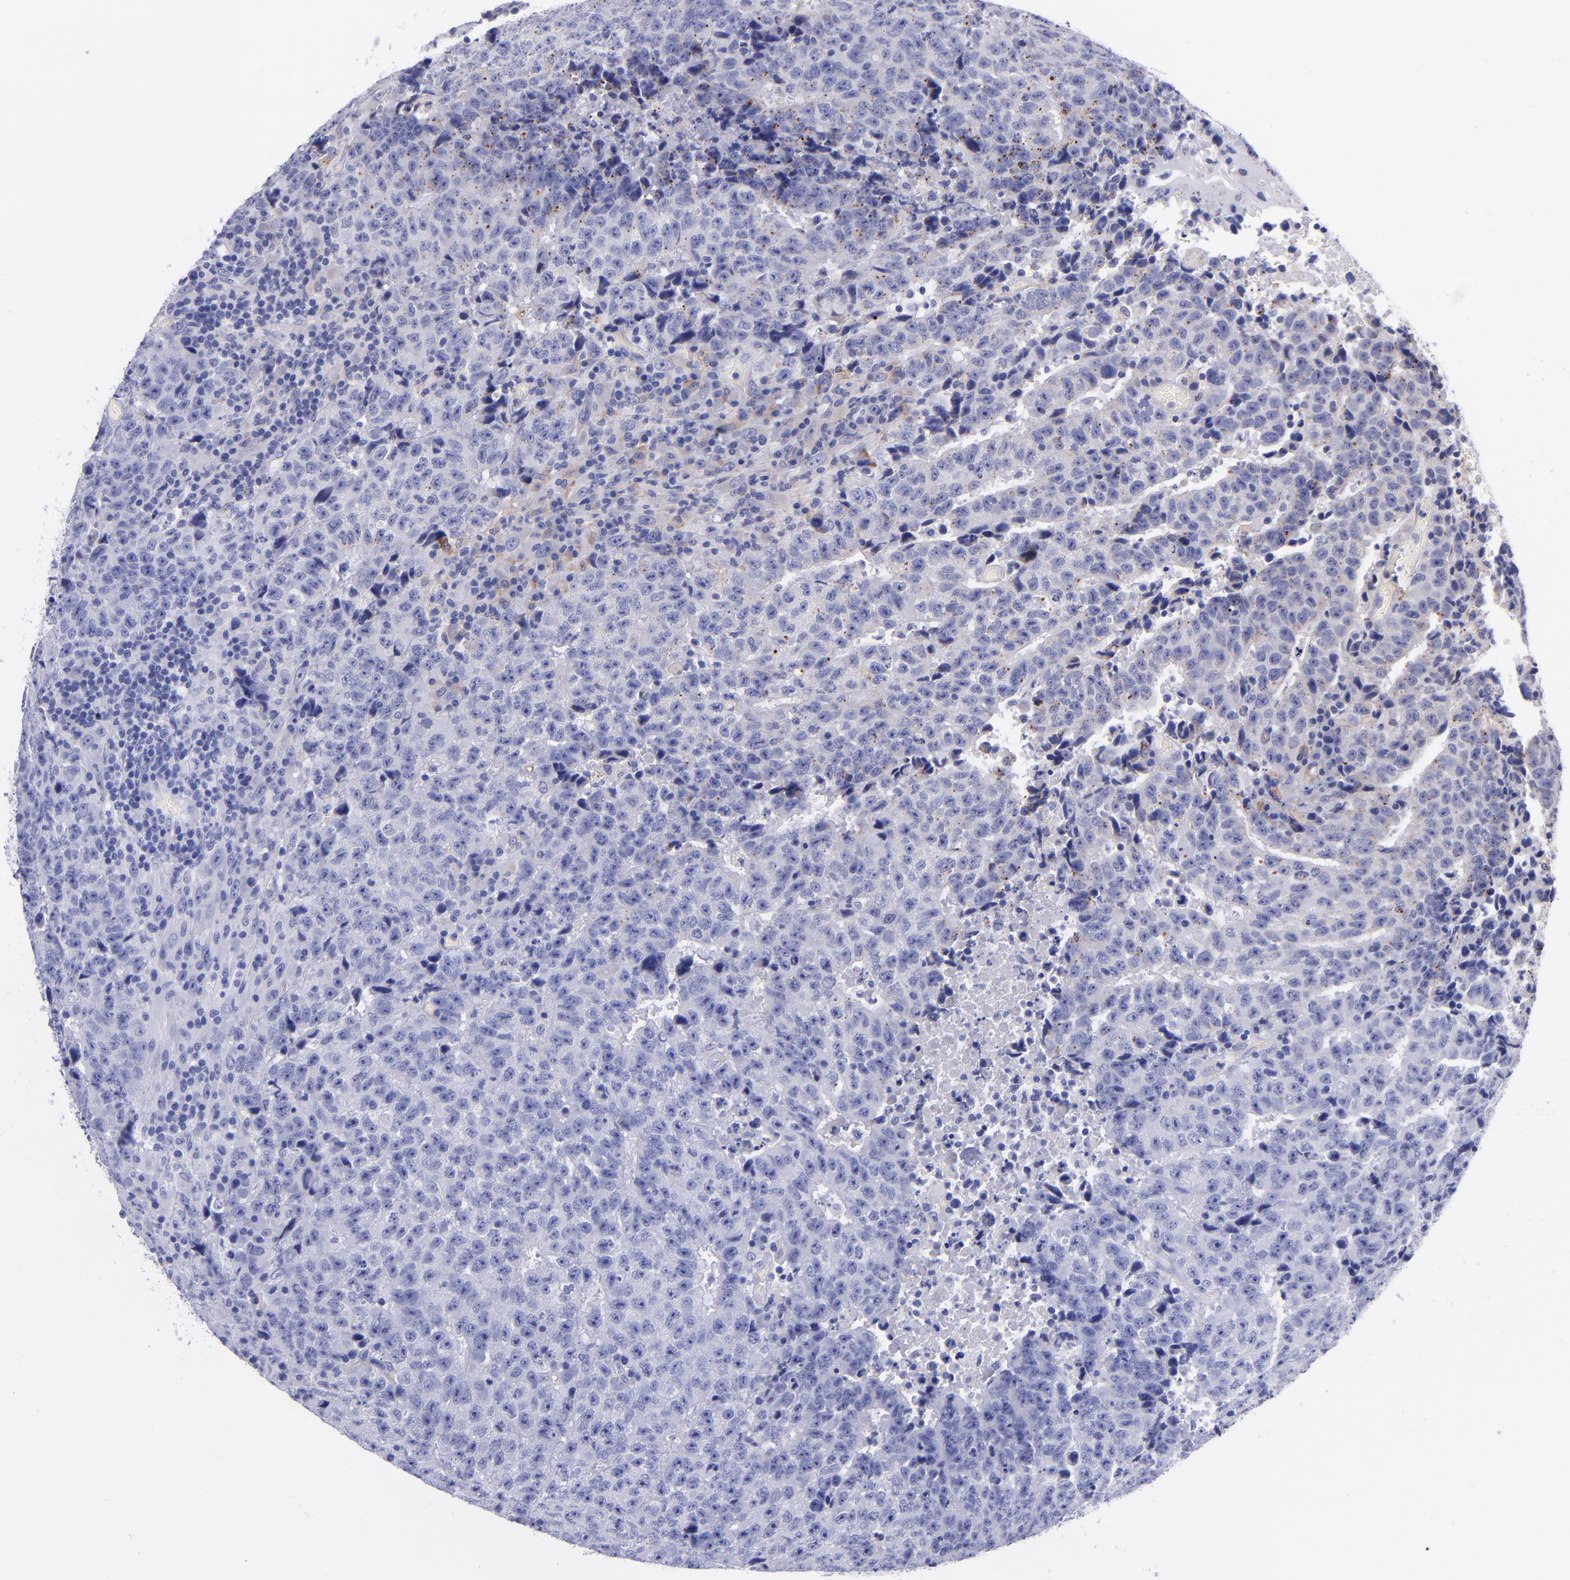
{"staining": {"intensity": "negative", "quantity": "none", "location": "none"}, "tissue": "testis cancer", "cell_type": "Tumor cells", "image_type": "cancer", "snomed": [{"axis": "morphology", "description": "Necrosis, NOS"}, {"axis": "morphology", "description": "Carcinoma, Embryonal, NOS"}, {"axis": "topography", "description": "Testis"}], "caption": "Immunohistochemical staining of embryonal carcinoma (testis) reveals no significant staining in tumor cells. Brightfield microscopy of immunohistochemistry stained with DAB (brown) and hematoxylin (blue), captured at high magnification.", "gene": "IVL", "patient": {"sex": "male", "age": 19}}